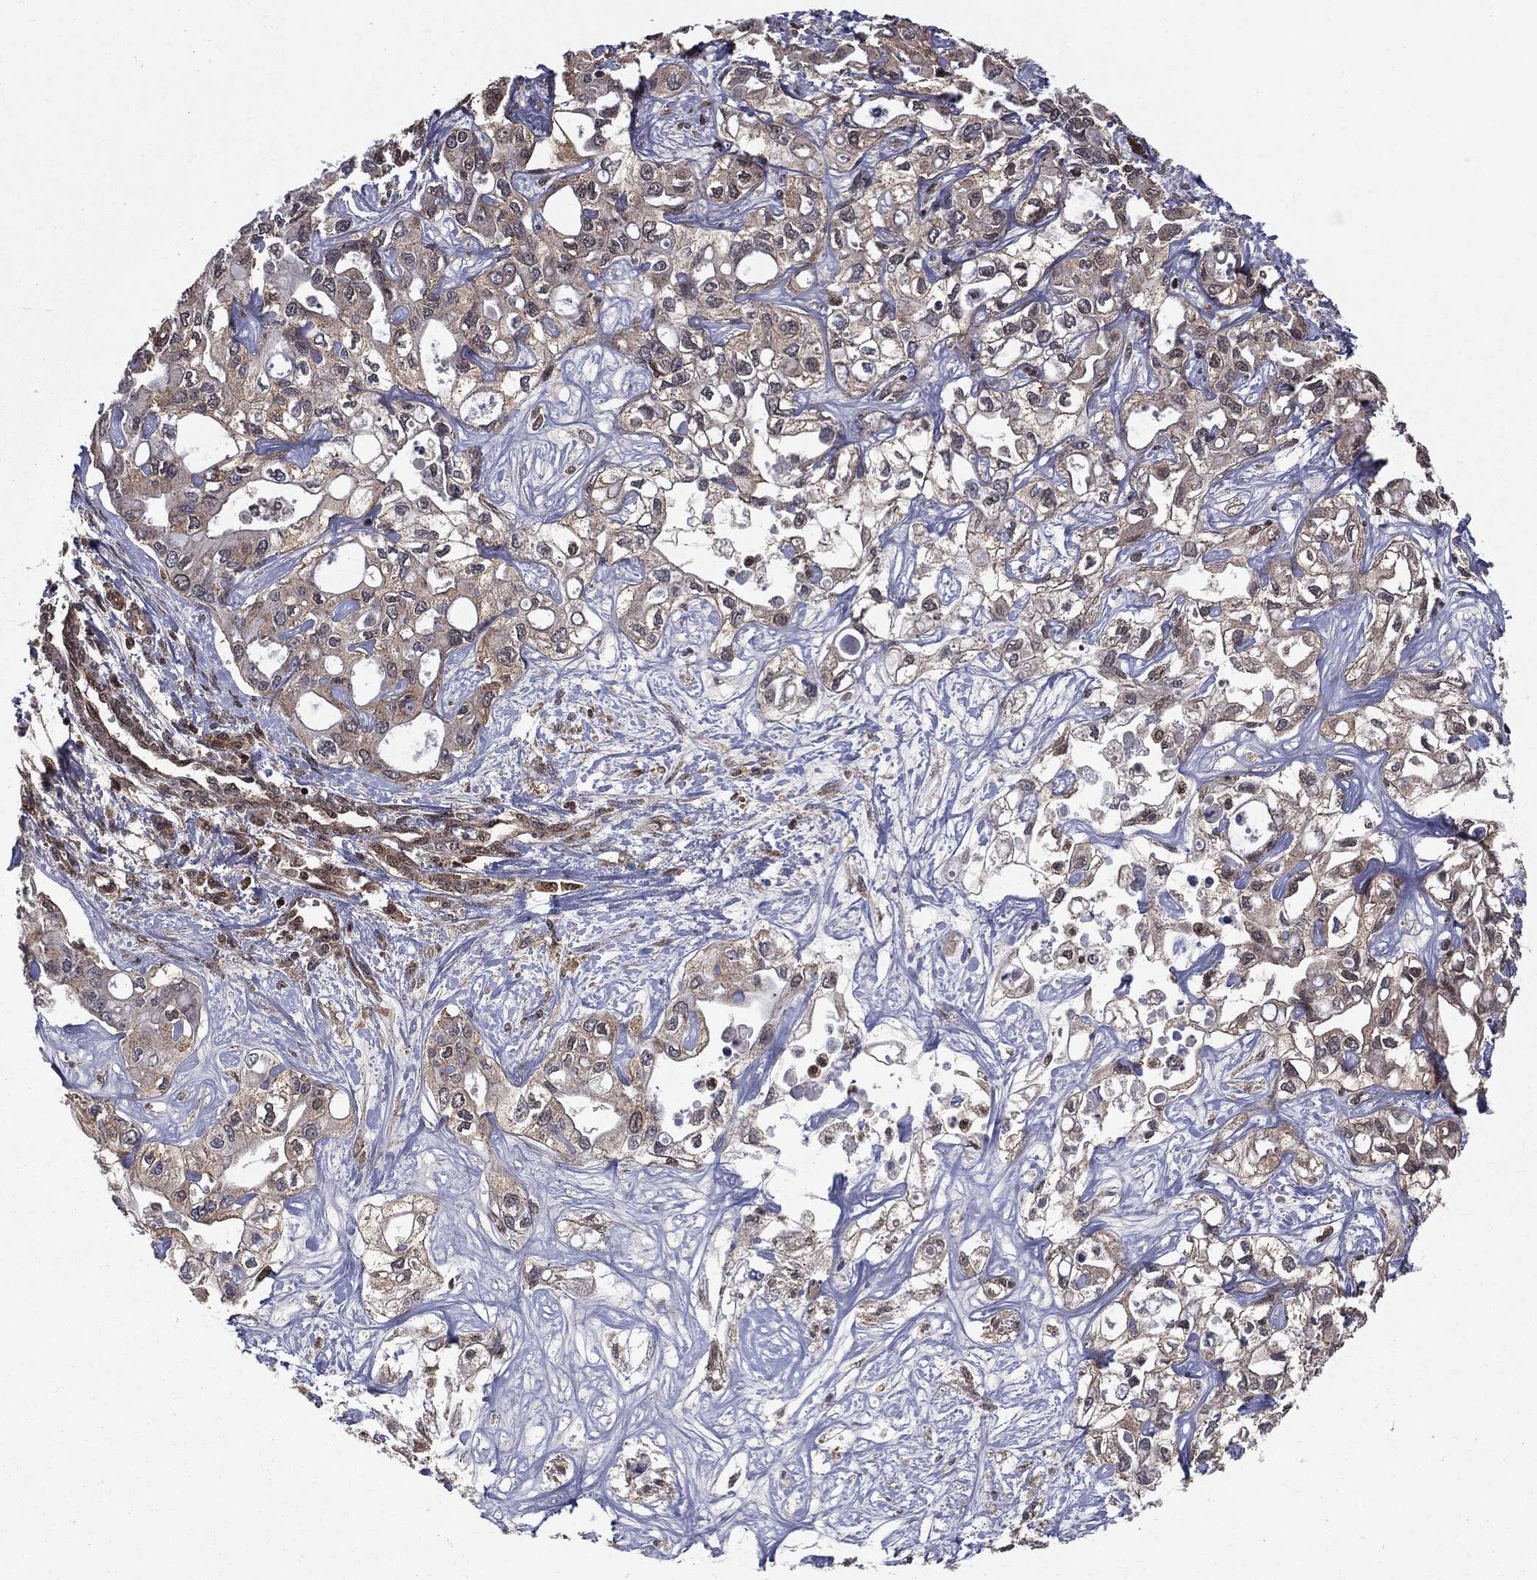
{"staining": {"intensity": "negative", "quantity": "none", "location": "none"}, "tissue": "liver cancer", "cell_type": "Tumor cells", "image_type": "cancer", "snomed": [{"axis": "morphology", "description": "Cholangiocarcinoma"}, {"axis": "topography", "description": "Liver"}], "caption": "Immunohistochemical staining of human liver cancer (cholangiocarcinoma) exhibits no significant staining in tumor cells.", "gene": "PTPA", "patient": {"sex": "female", "age": 64}}